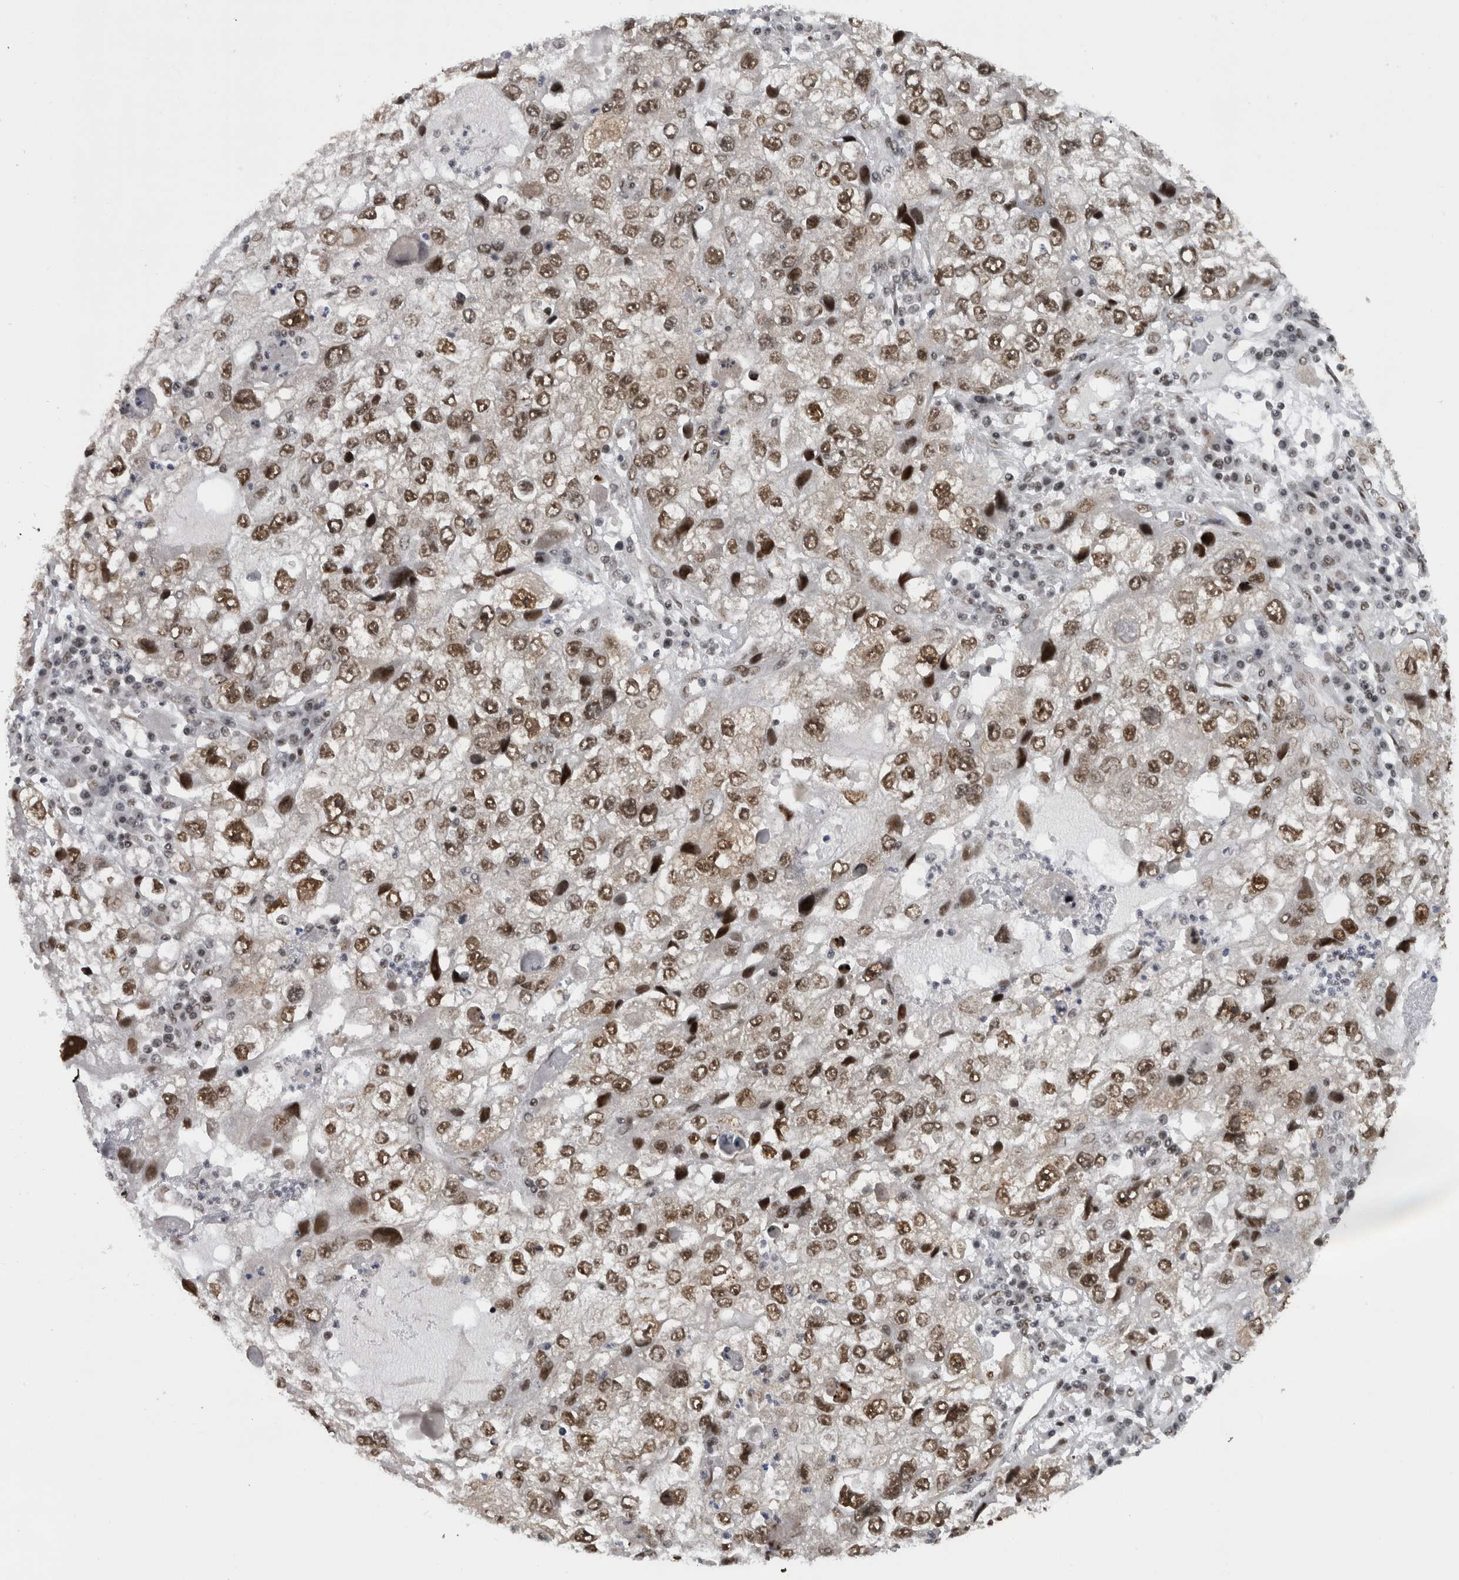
{"staining": {"intensity": "moderate", "quantity": ">75%", "location": "nuclear"}, "tissue": "endometrial cancer", "cell_type": "Tumor cells", "image_type": "cancer", "snomed": [{"axis": "morphology", "description": "Adenocarcinoma, NOS"}, {"axis": "topography", "description": "Endometrium"}], "caption": "Immunohistochemistry (IHC) staining of endometrial adenocarcinoma, which displays medium levels of moderate nuclear positivity in approximately >75% of tumor cells indicating moderate nuclear protein positivity. The staining was performed using DAB (3,3'-diaminobenzidine) (brown) for protein detection and nuclei were counterstained in hematoxylin (blue).", "gene": "ZSCAN2", "patient": {"sex": "female", "age": 49}}